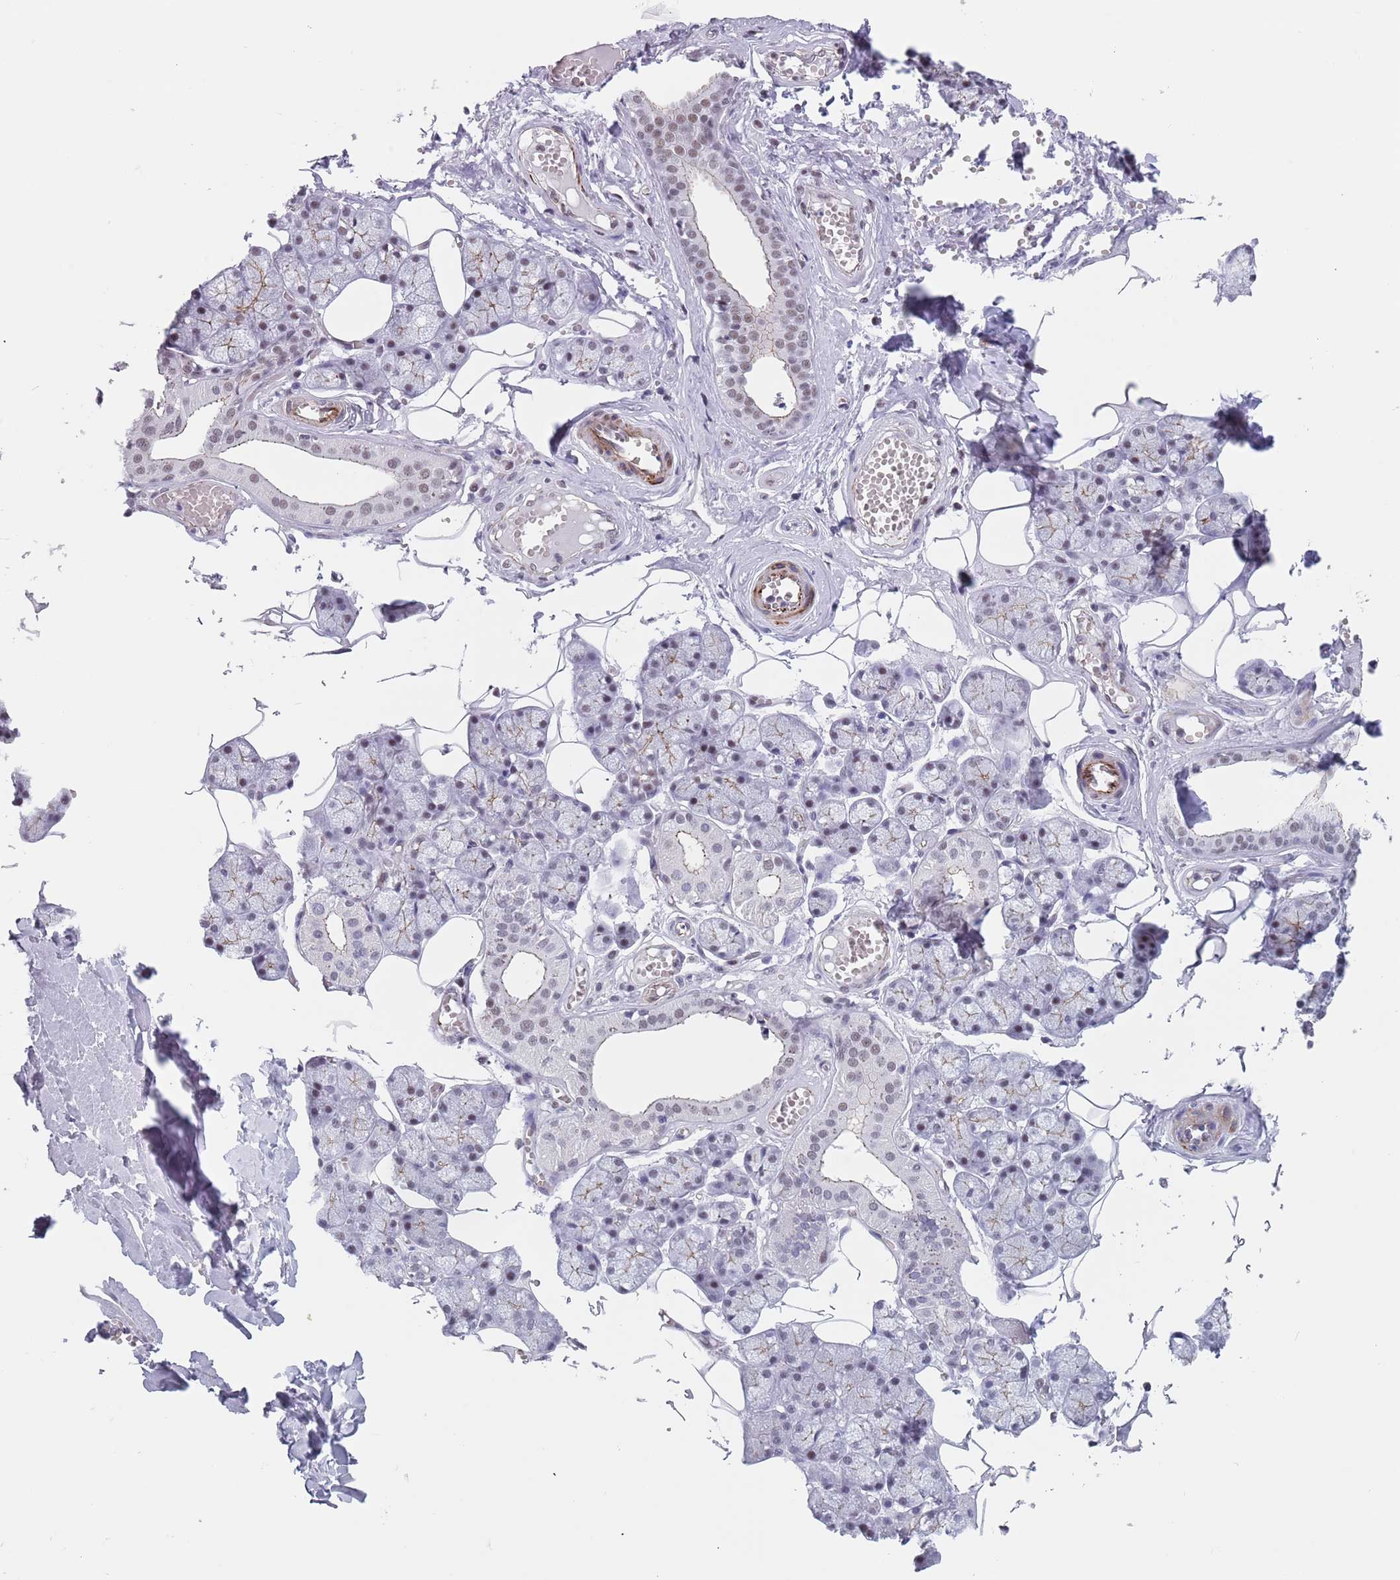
{"staining": {"intensity": "moderate", "quantity": "25%-75%", "location": "cytoplasmic/membranous,nuclear"}, "tissue": "salivary gland", "cell_type": "Glandular cells", "image_type": "normal", "snomed": [{"axis": "morphology", "description": "Normal tissue, NOS"}, {"axis": "topography", "description": "Salivary gland"}], "caption": "Salivary gland stained with DAB (3,3'-diaminobenzidine) IHC displays medium levels of moderate cytoplasmic/membranous,nuclear expression in about 25%-75% of glandular cells.", "gene": "OR5A2", "patient": {"sex": "male", "age": 62}}